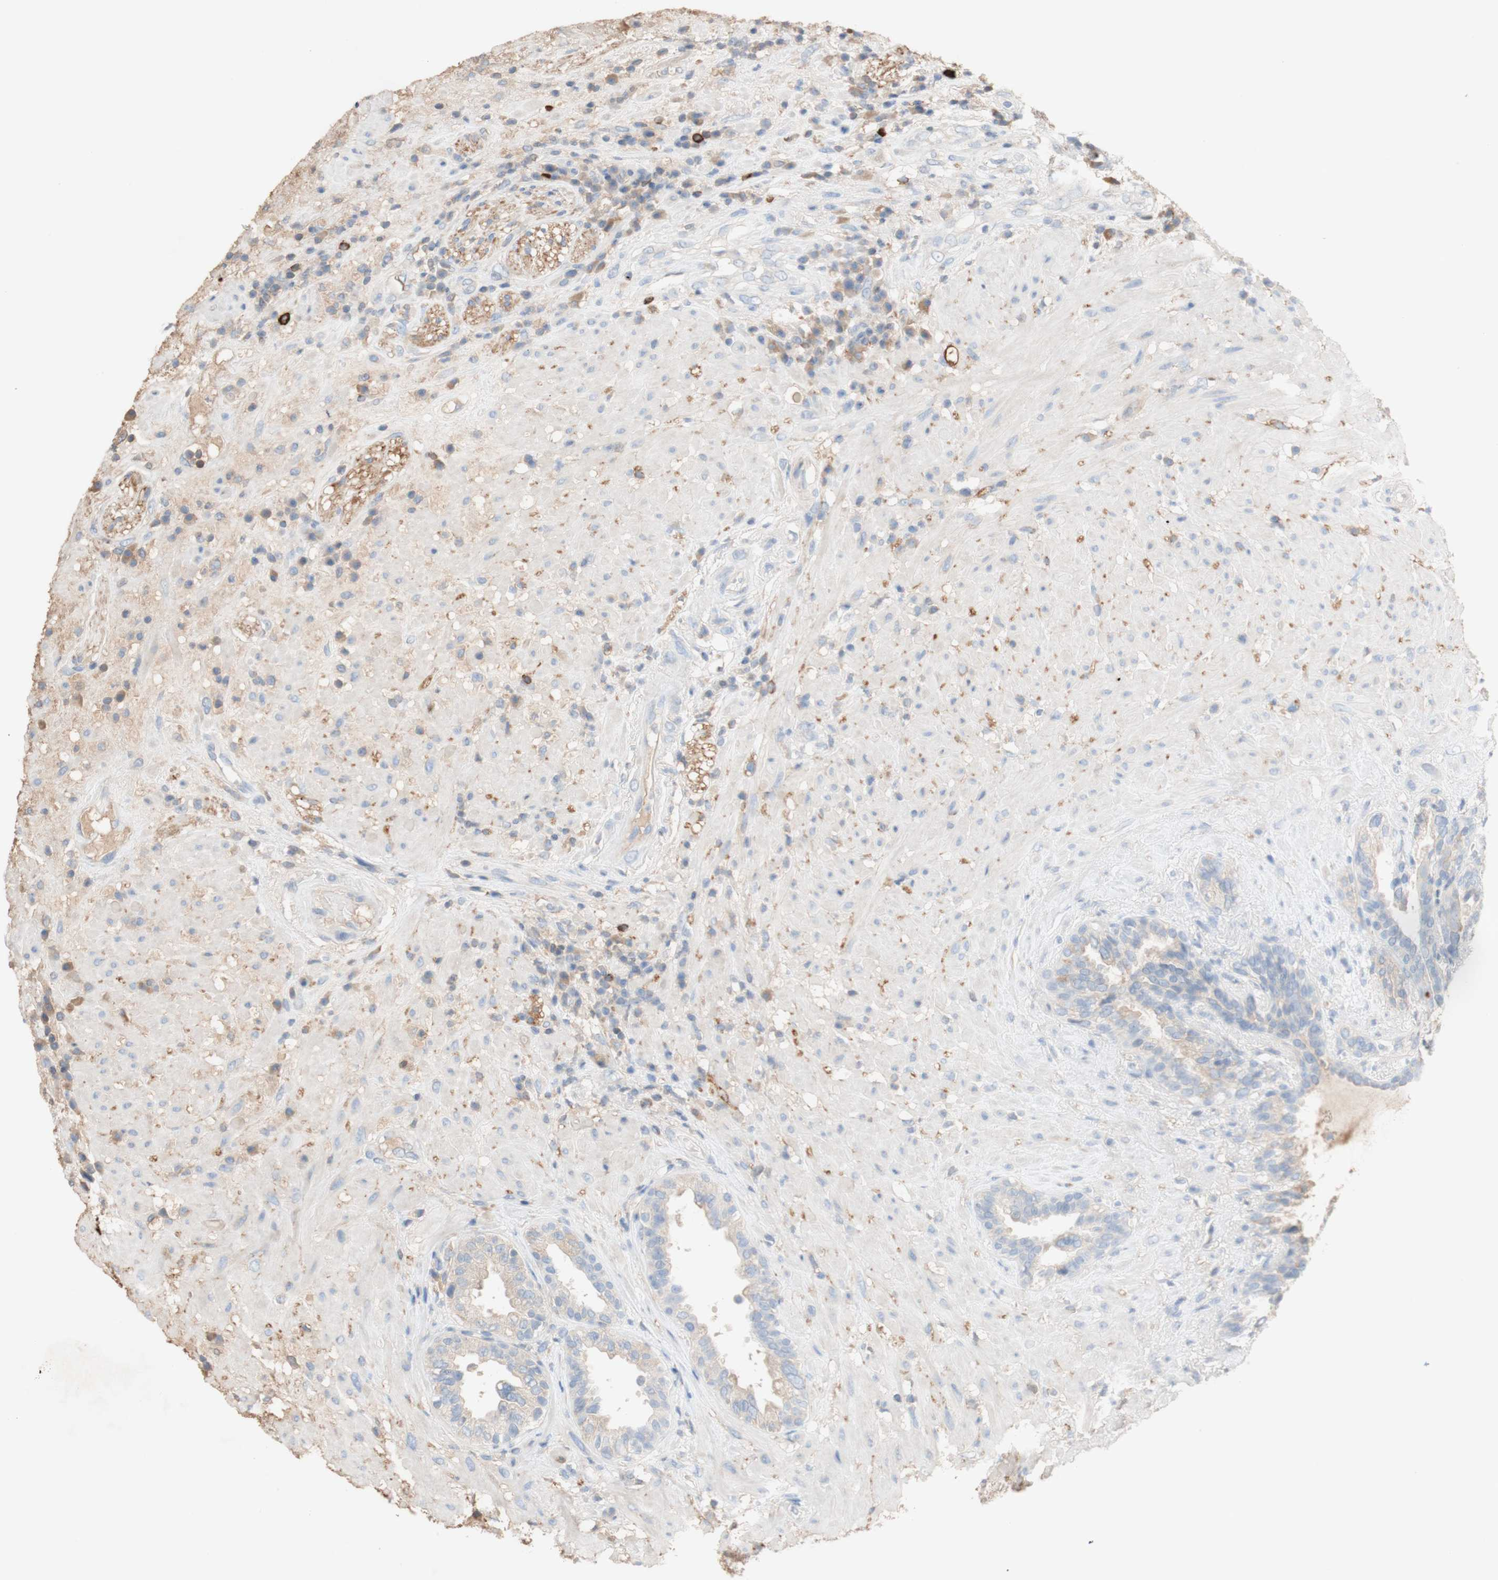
{"staining": {"intensity": "weak", "quantity": ">75%", "location": "cytoplasmic/membranous"}, "tissue": "seminal vesicle", "cell_type": "Glandular cells", "image_type": "normal", "snomed": [{"axis": "morphology", "description": "Normal tissue, NOS"}, {"axis": "topography", "description": "Seminal veicle"}], "caption": "Immunohistochemistry image of normal seminal vesicle: human seminal vesicle stained using IHC exhibits low levels of weak protein expression localized specifically in the cytoplasmic/membranous of glandular cells, appearing as a cytoplasmic/membranous brown color.", "gene": "PACSIN1", "patient": {"sex": "male", "age": 61}}